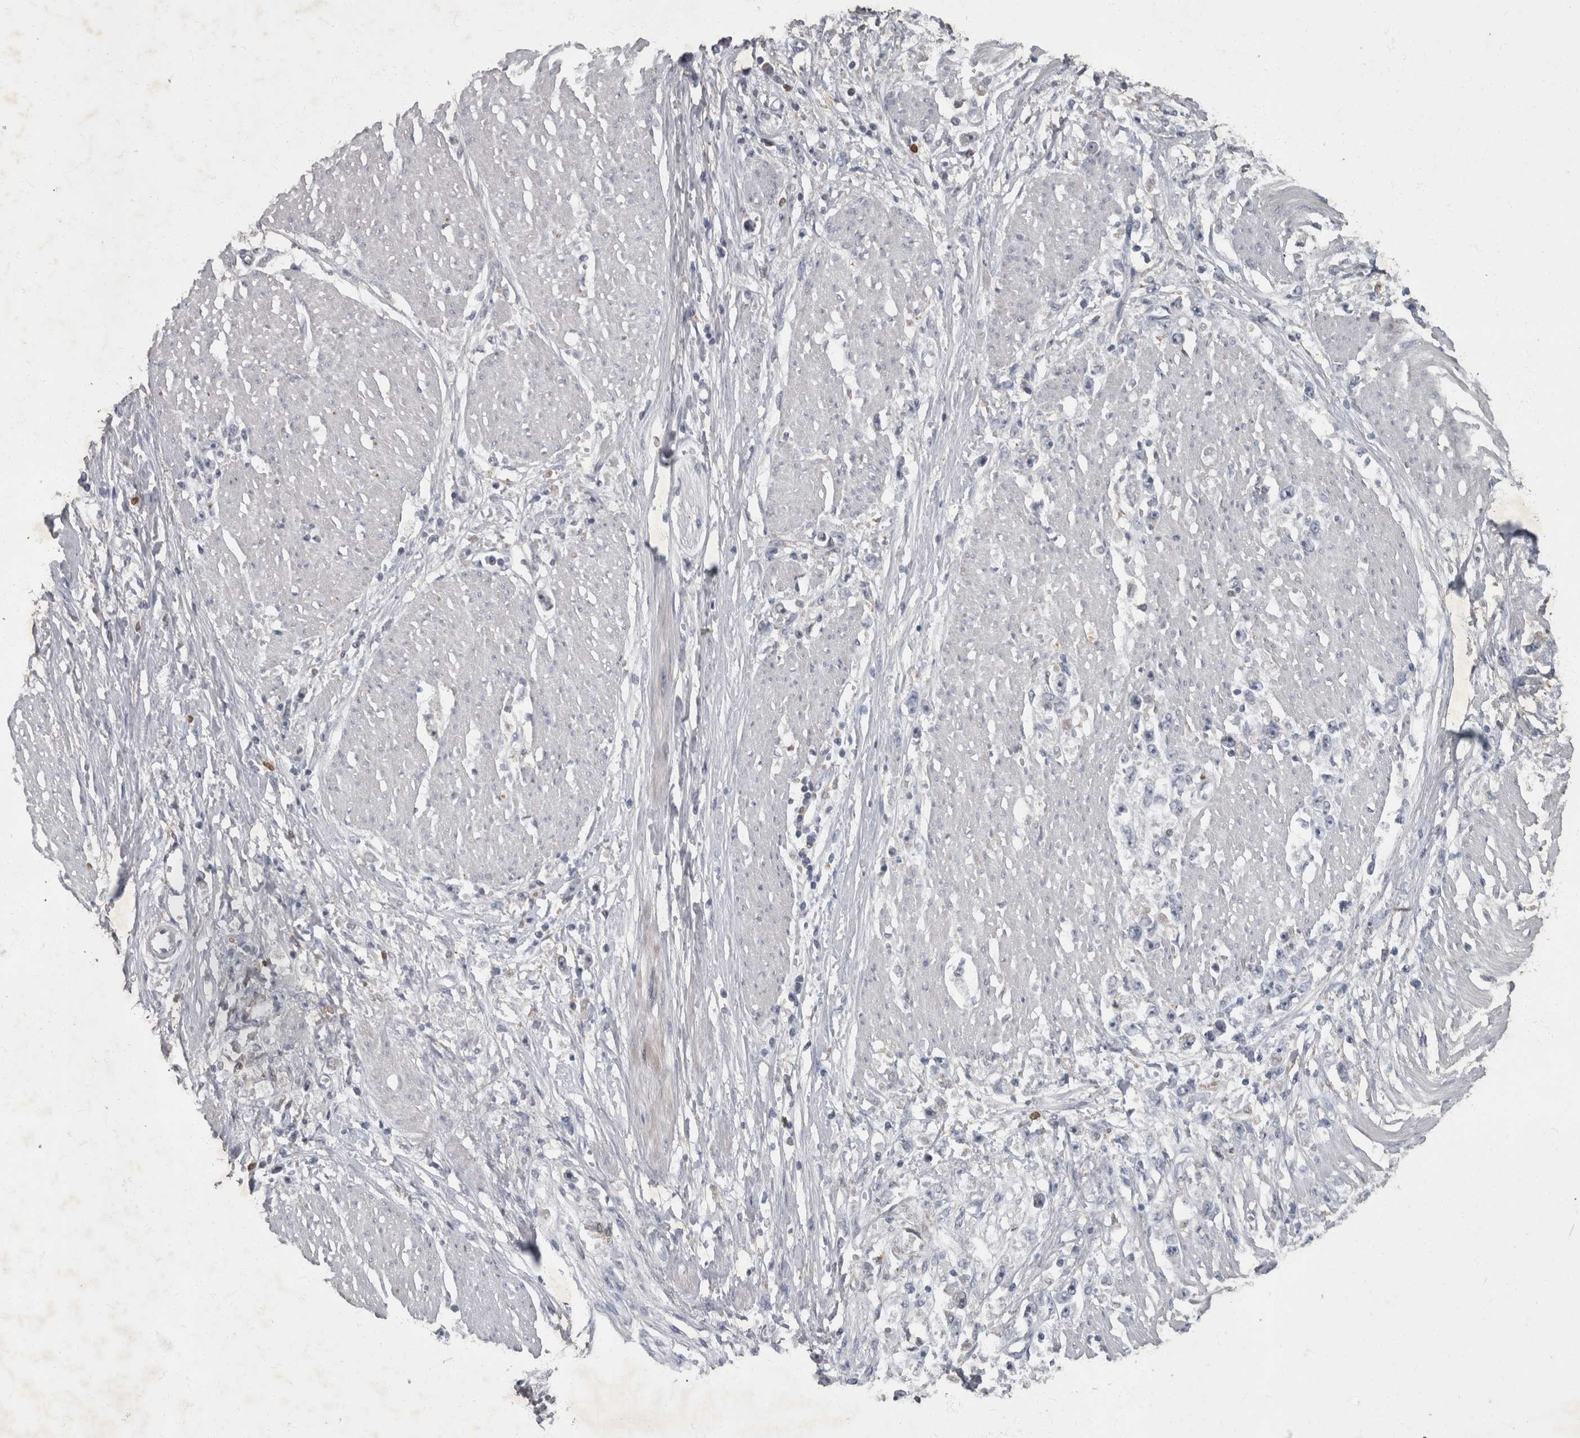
{"staining": {"intensity": "negative", "quantity": "none", "location": "none"}, "tissue": "stomach cancer", "cell_type": "Tumor cells", "image_type": "cancer", "snomed": [{"axis": "morphology", "description": "Adenocarcinoma, NOS"}, {"axis": "topography", "description": "Stomach"}], "caption": "Immunohistochemistry (IHC) micrograph of neoplastic tissue: human stomach cancer (adenocarcinoma) stained with DAB (3,3'-diaminobenzidine) displays no significant protein staining in tumor cells. The staining was performed using DAB to visualize the protein expression in brown, while the nuclei were stained in blue with hematoxylin (Magnification: 20x).", "gene": "PPP1R3C", "patient": {"sex": "female", "age": 59}}